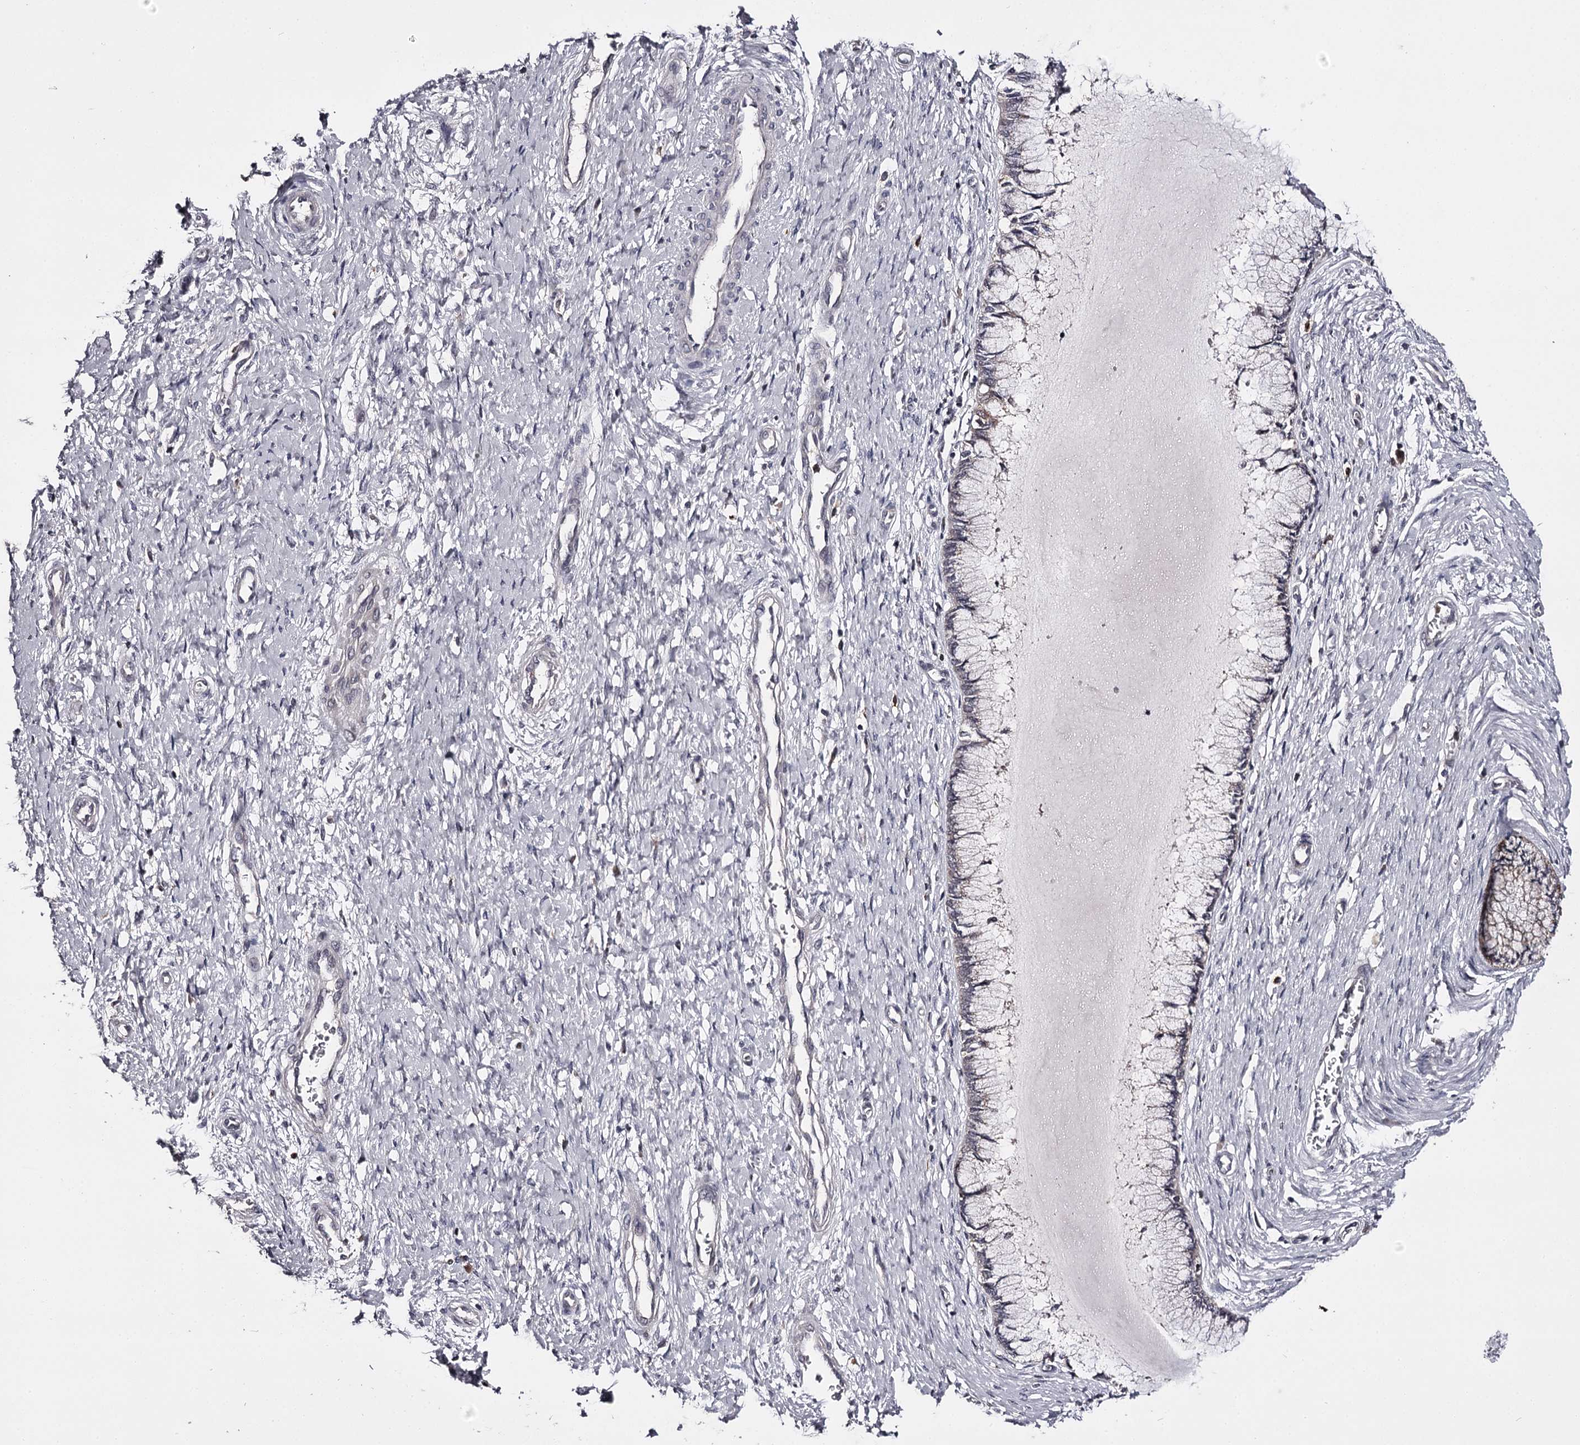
{"staining": {"intensity": "negative", "quantity": "none", "location": "none"}, "tissue": "cervix", "cell_type": "Glandular cells", "image_type": "normal", "snomed": [{"axis": "morphology", "description": "Normal tissue, NOS"}, {"axis": "topography", "description": "Cervix"}], "caption": "Immunohistochemical staining of benign human cervix demonstrates no significant staining in glandular cells. (Brightfield microscopy of DAB immunohistochemistry at high magnification).", "gene": "SLC32A1", "patient": {"sex": "female", "age": 55}}